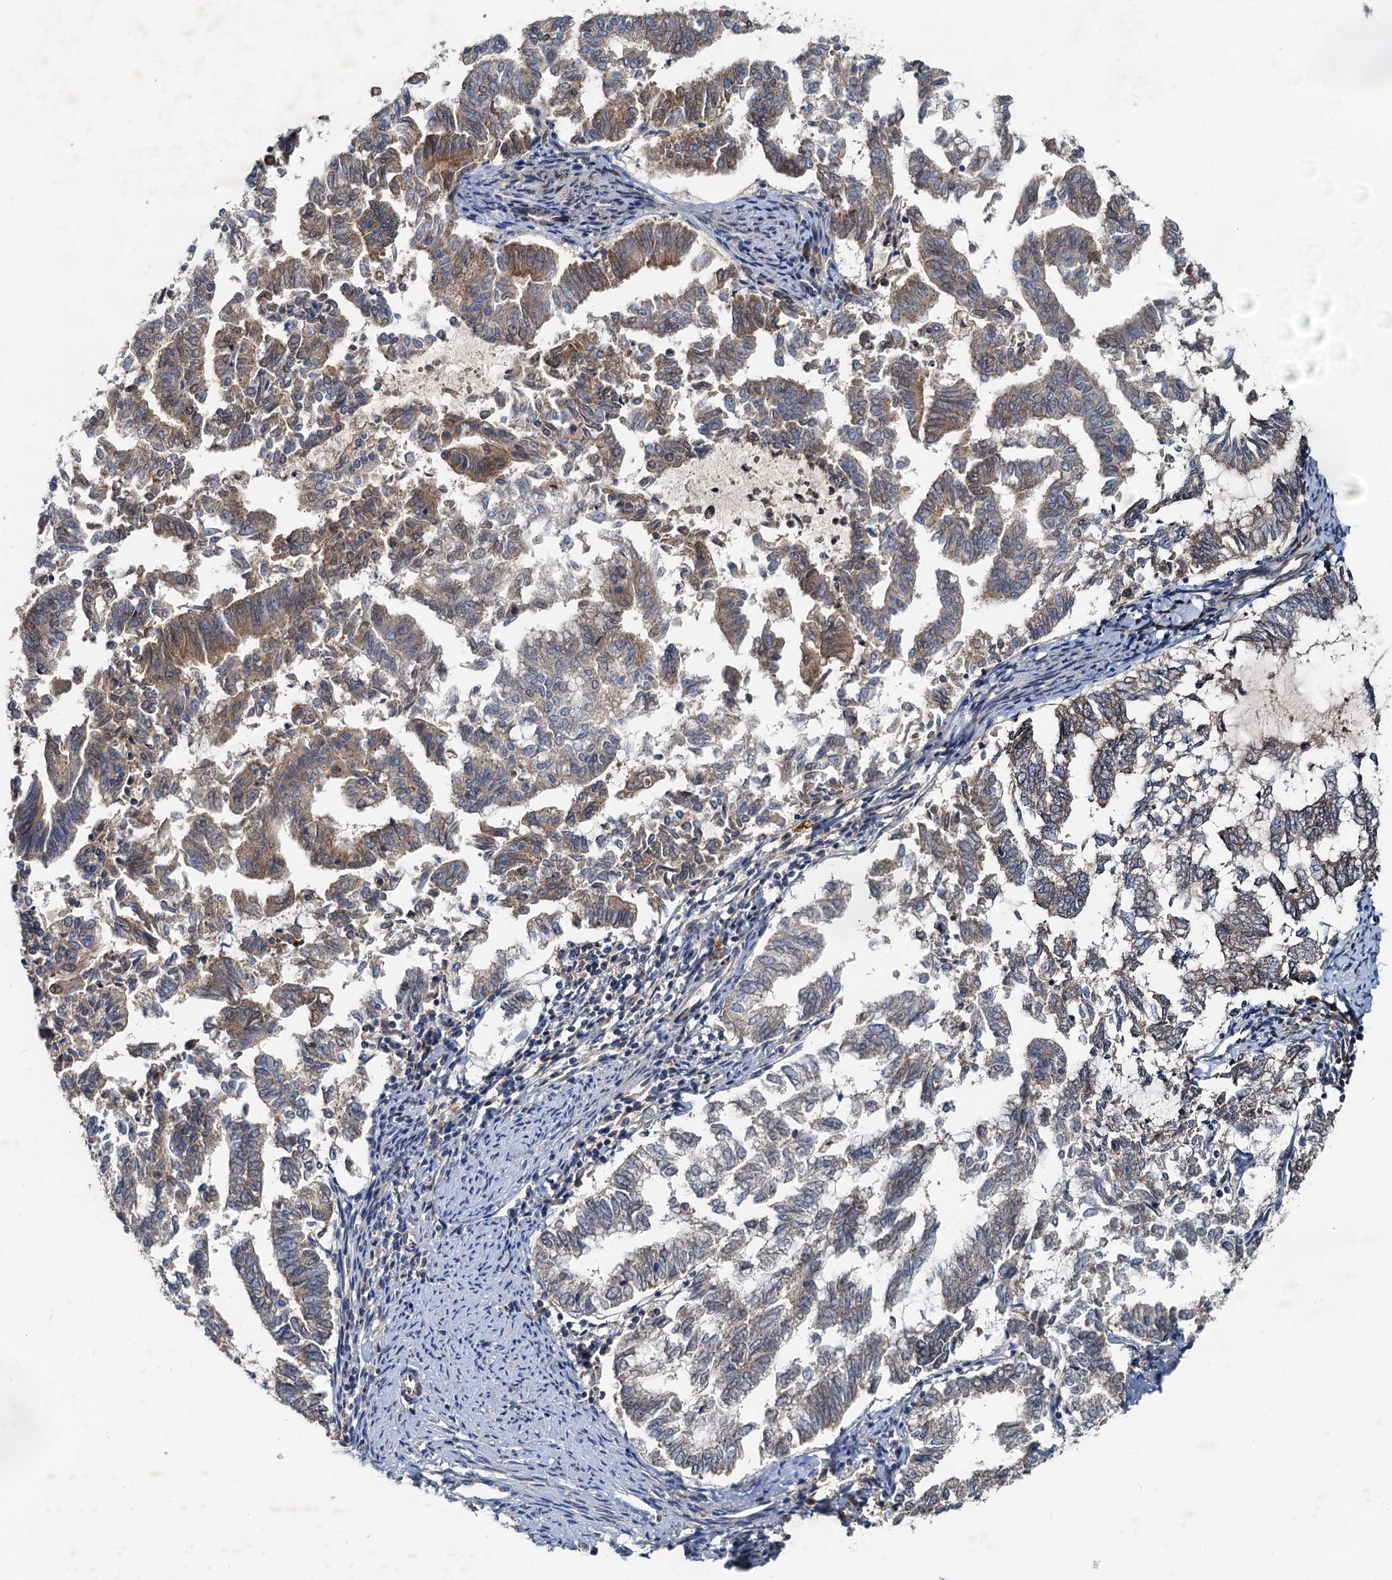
{"staining": {"intensity": "moderate", "quantity": "25%-75%", "location": "cytoplasmic/membranous"}, "tissue": "endometrial cancer", "cell_type": "Tumor cells", "image_type": "cancer", "snomed": [{"axis": "morphology", "description": "Adenocarcinoma, NOS"}, {"axis": "topography", "description": "Endometrium"}], "caption": "Immunohistochemistry (IHC) (DAB) staining of human endometrial cancer displays moderate cytoplasmic/membranous protein staining in about 25%-75% of tumor cells. (DAB (3,3'-diaminobenzidine) IHC with brightfield microscopy, high magnification).", "gene": "CEP68", "patient": {"sex": "female", "age": 79}}